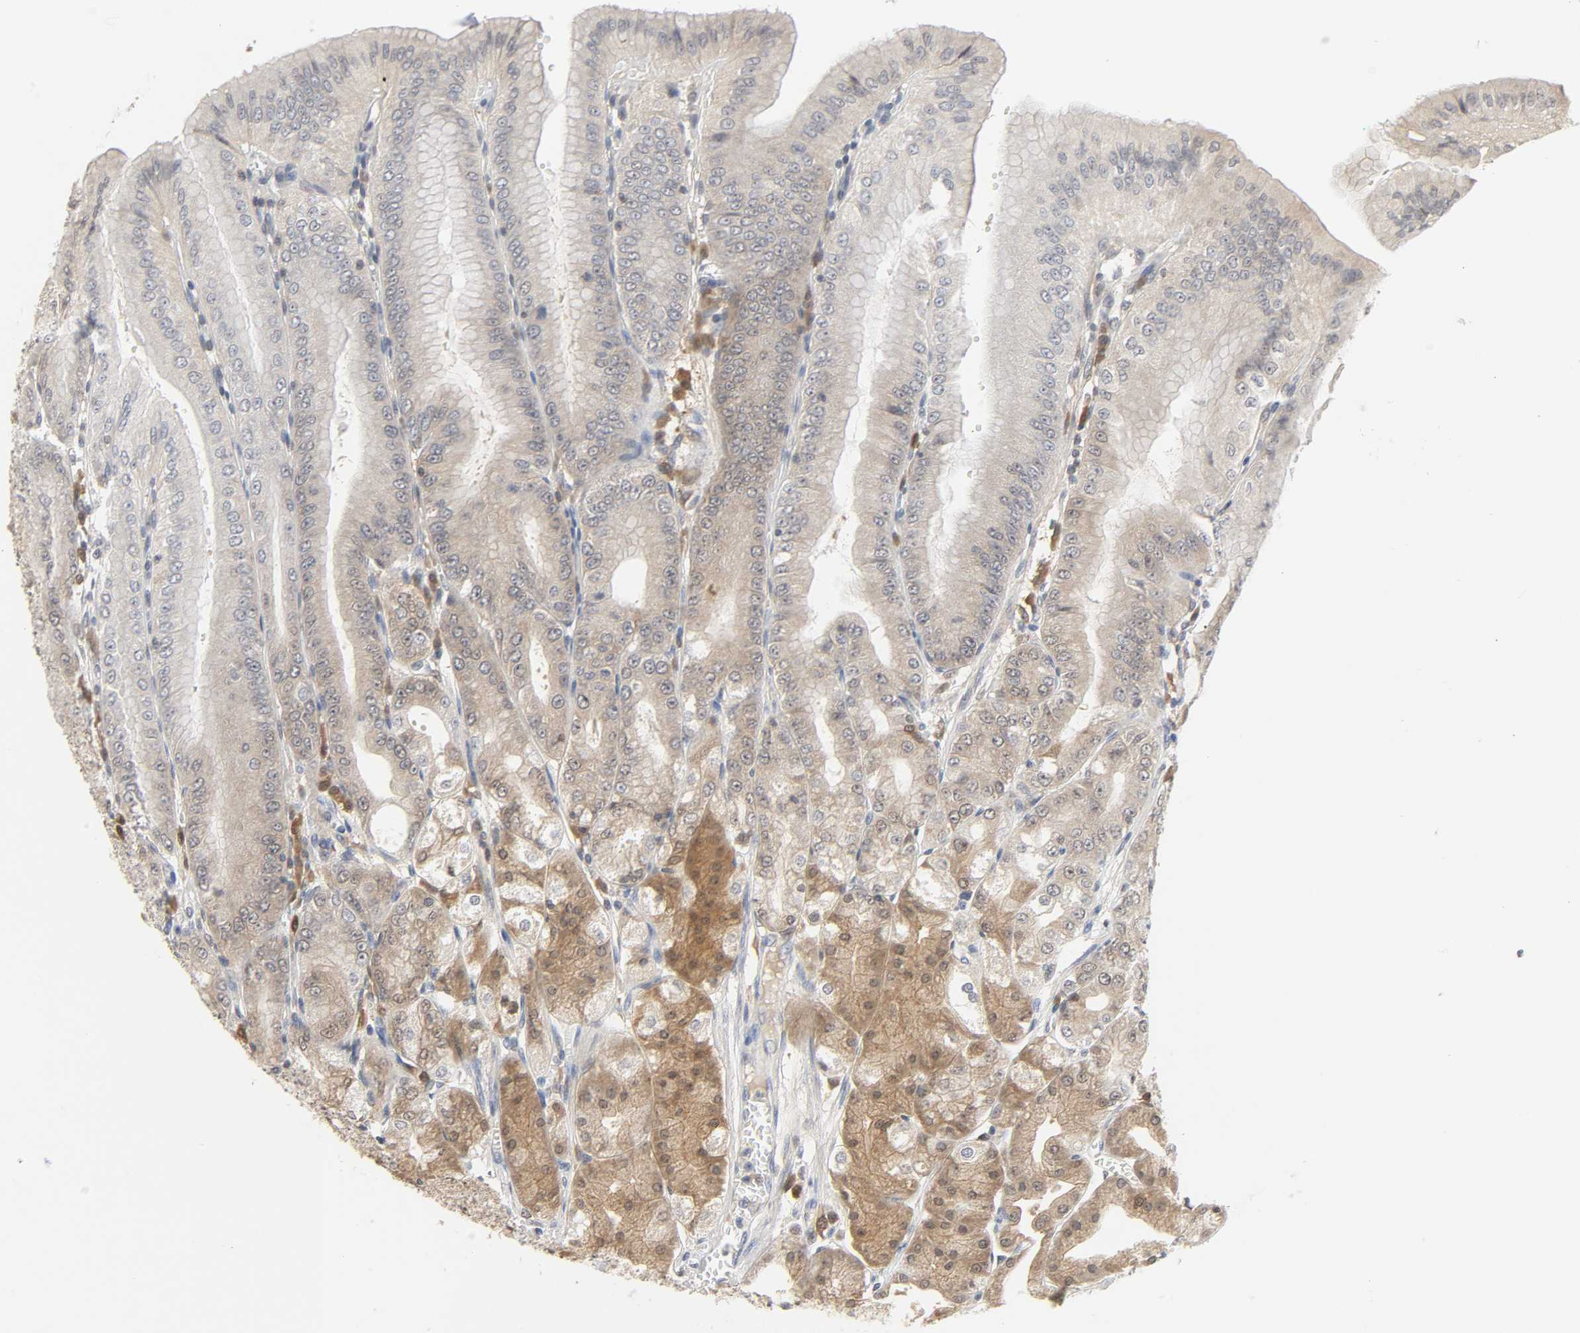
{"staining": {"intensity": "moderate", "quantity": "25%-75%", "location": "cytoplasmic/membranous,nuclear"}, "tissue": "stomach", "cell_type": "Glandular cells", "image_type": "normal", "snomed": [{"axis": "morphology", "description": "Normal tissue, NOS"}, {"axis": "topography", "description": "Stomach, lower"}], "caption": "Stomach stained with DAB (3,3'-diaminobenzidine) IHC shows medium levels of moderate cytoplasmic/membranous,nuclear positivity in about 25%-75% of glandular cells. The staining is performed using DAB (3,3'-diaminobenzidine) brown chromogen to label protein expression. The nuclei are counter-stained blue using hematoxylin.", "gene": "MIF", "patient": {"sex": "male", "age": 71}}